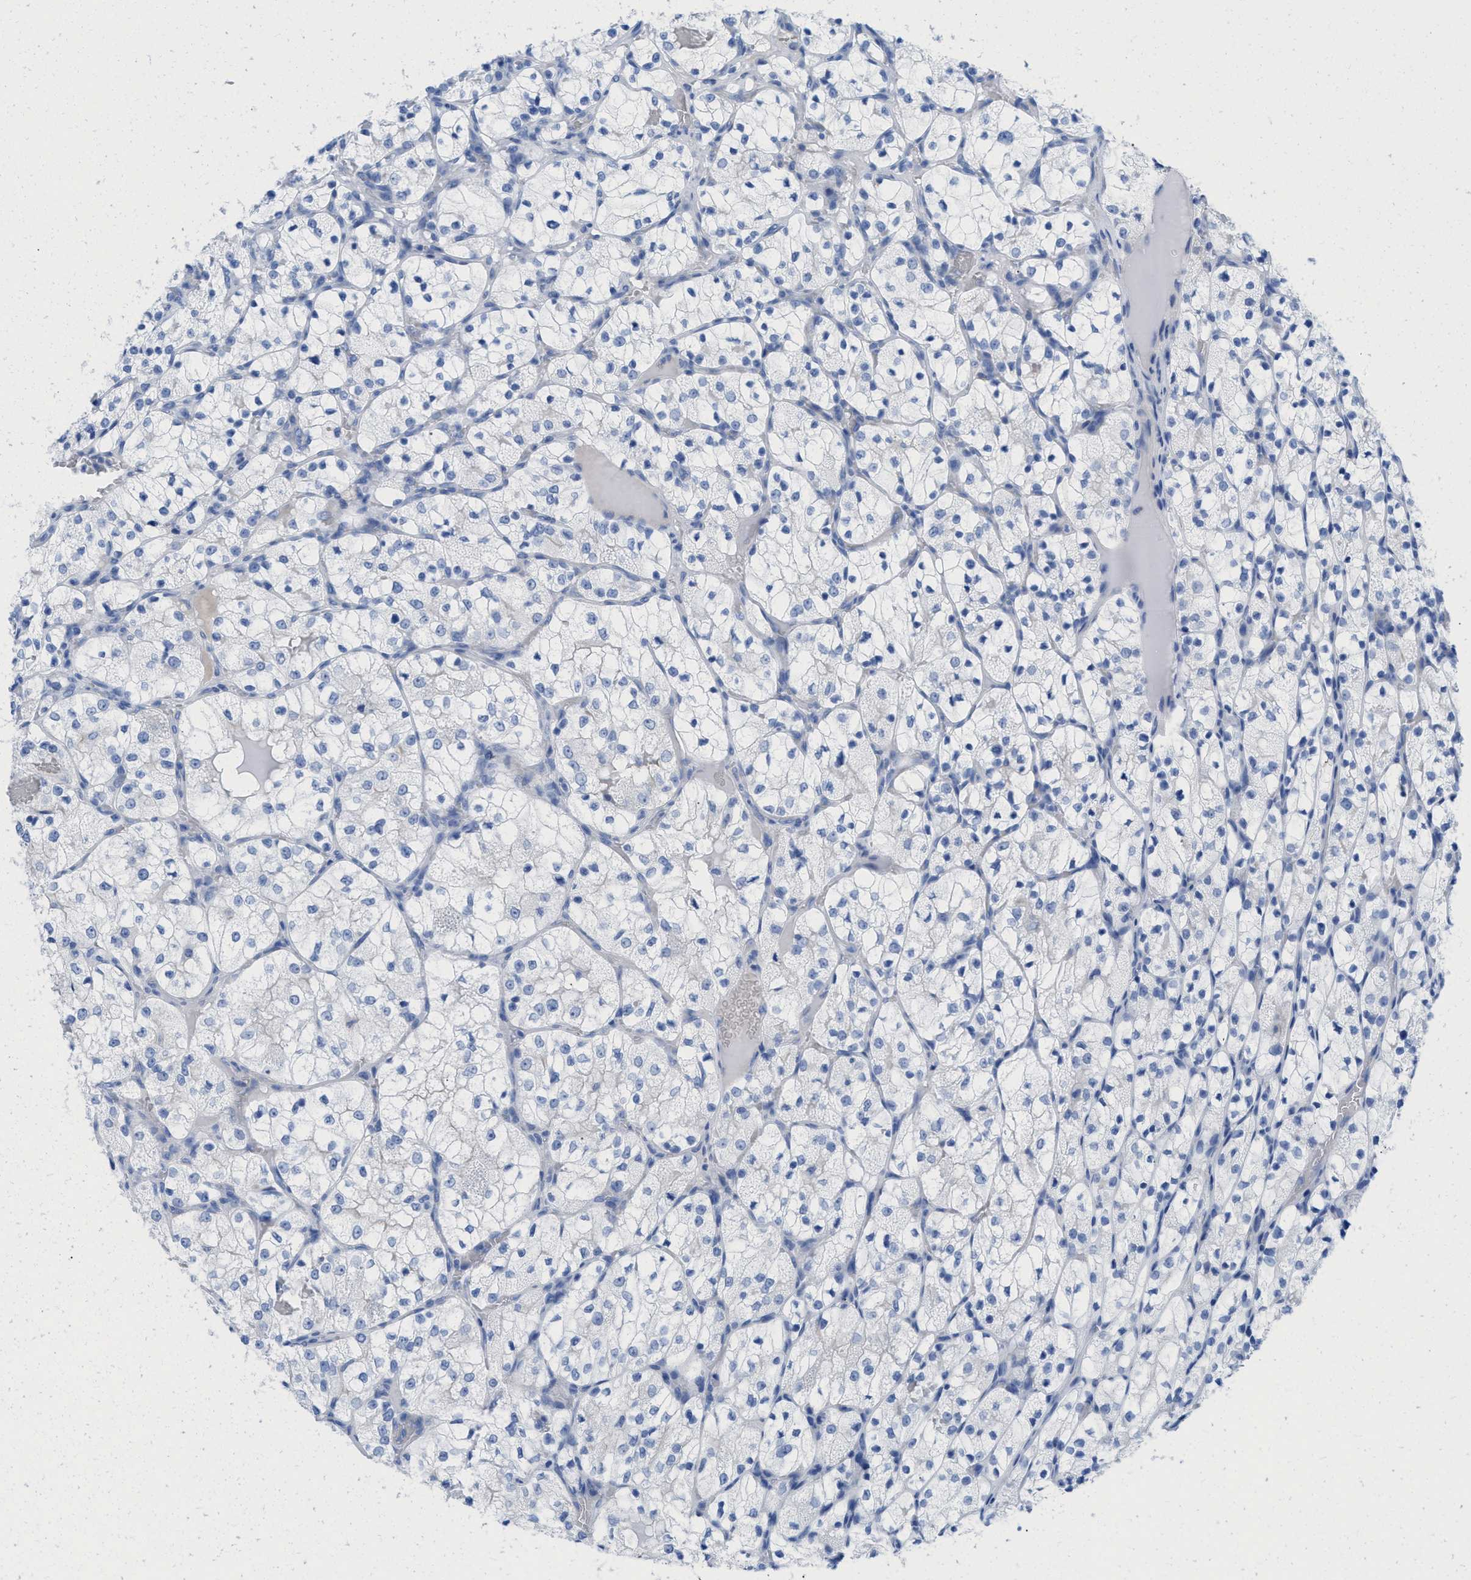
{"staining": {"intensity": "negative", "quantity": "none", "location": "none"}, "tissue": "renal cancer", "cell_type": "Tumor cells", "image_type": "cancer", "snomed": [{"axis": "morphology", "description": "Adenocarcinoma, NOS"}, {"axis": "topography", "description": "Kidney"}], "caption": "This is an immunohistochemistry histopathology image of human renal adenocarcinoma. There is no positivity in tumor cells.", "gene": "ANKFN1", "patient": {"sex": "female", "age": 69}}